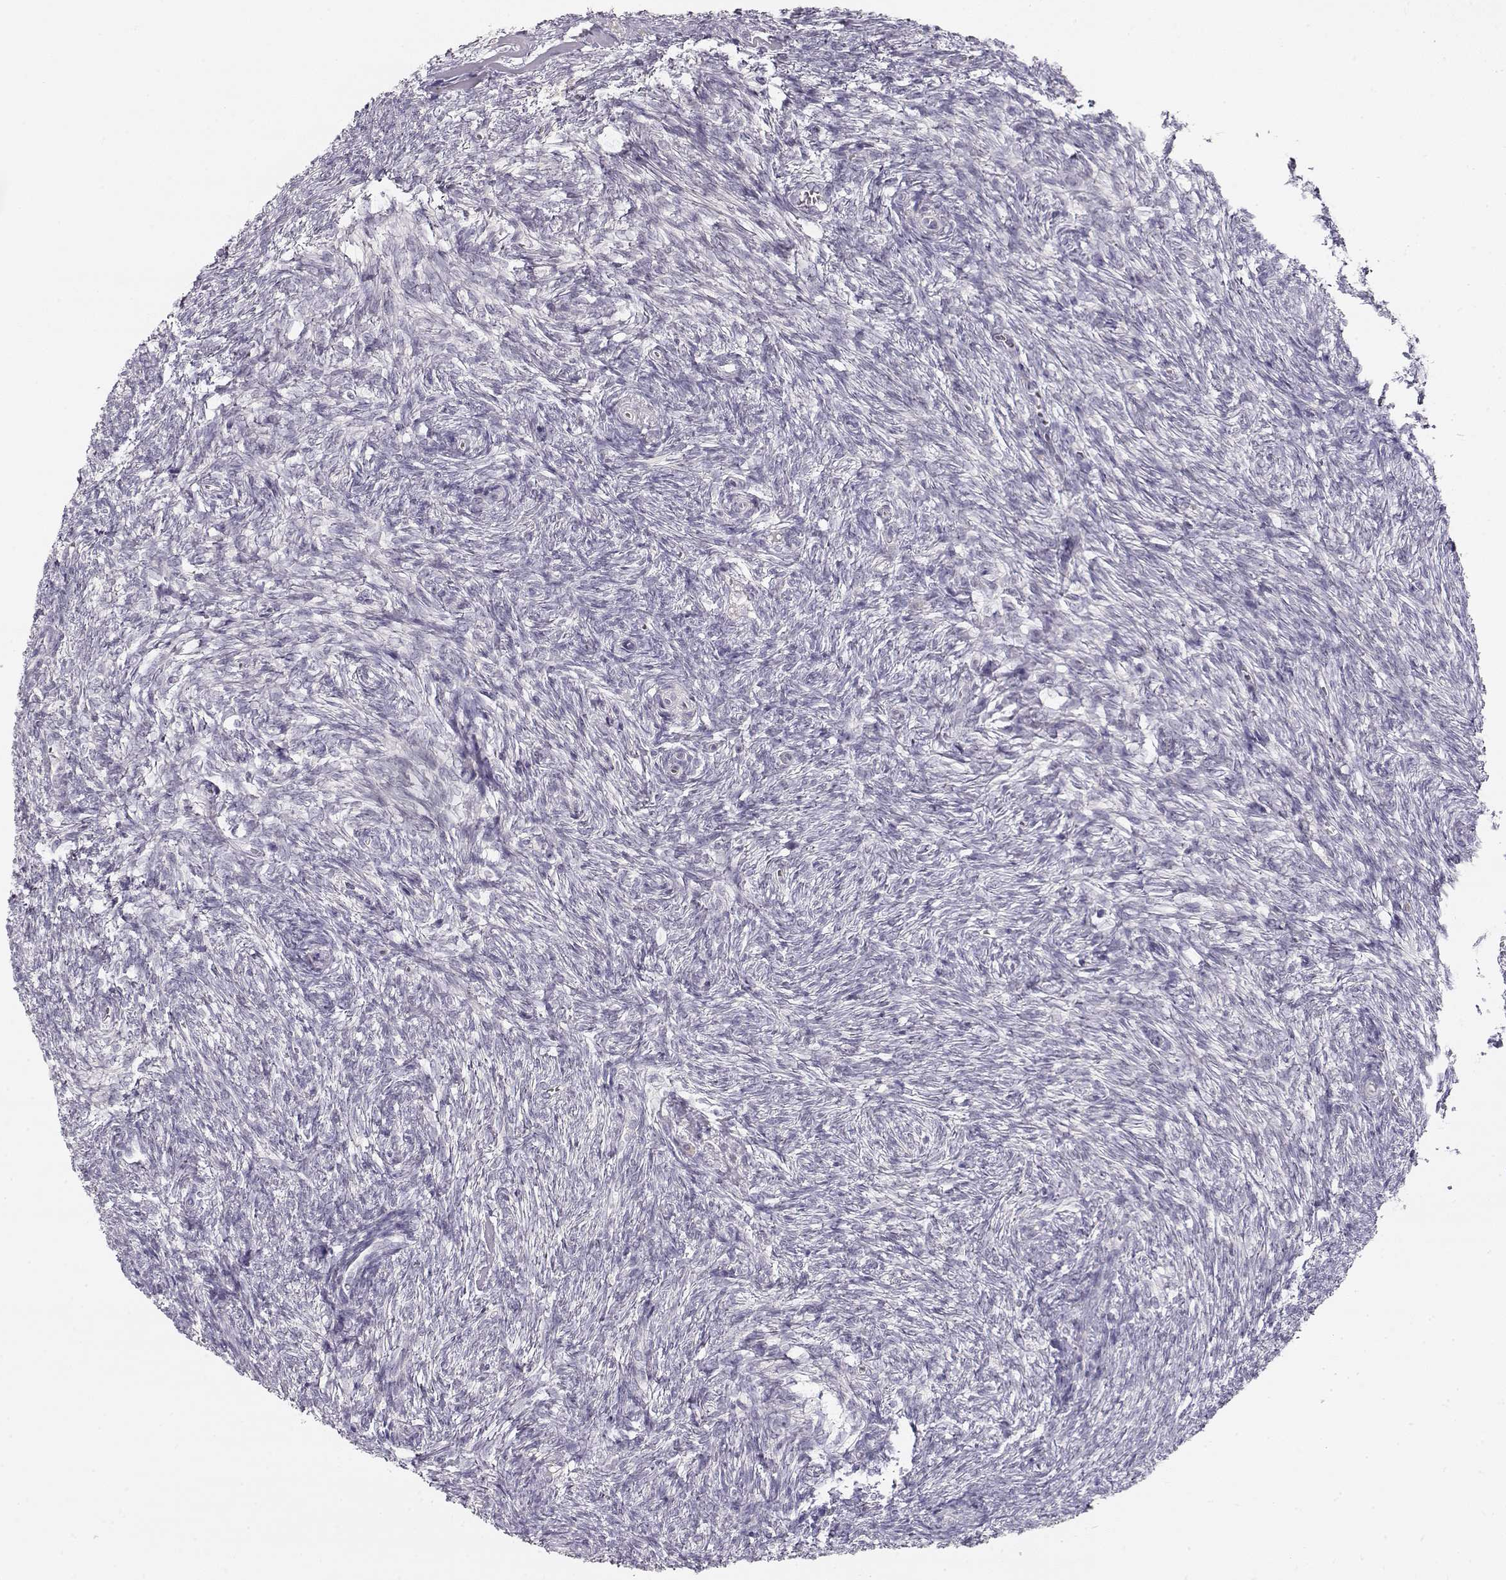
{"staining": {"intensity": "negative", "quantity": "none", "location": "none"}, "tissue": "ovary", "cell_type": "Follicle cells", "image_type": "normal", "snomed": [{"axis": "morphology", "description": "Normal tissue, NOS"}, {"axis": "topography", "description": "Ovary"}], "caption": "DAB (3,3'-diaminobenzidine) immunohistochemical staining of unremarkable human ovary reveals no significant expression in follicle cells. The staining is performed using DAB brown chromogen with nuclei counter-stained in using hematoxylin.", "gene": "TTC26", "patient": {"sex": "female", "age": 43}}